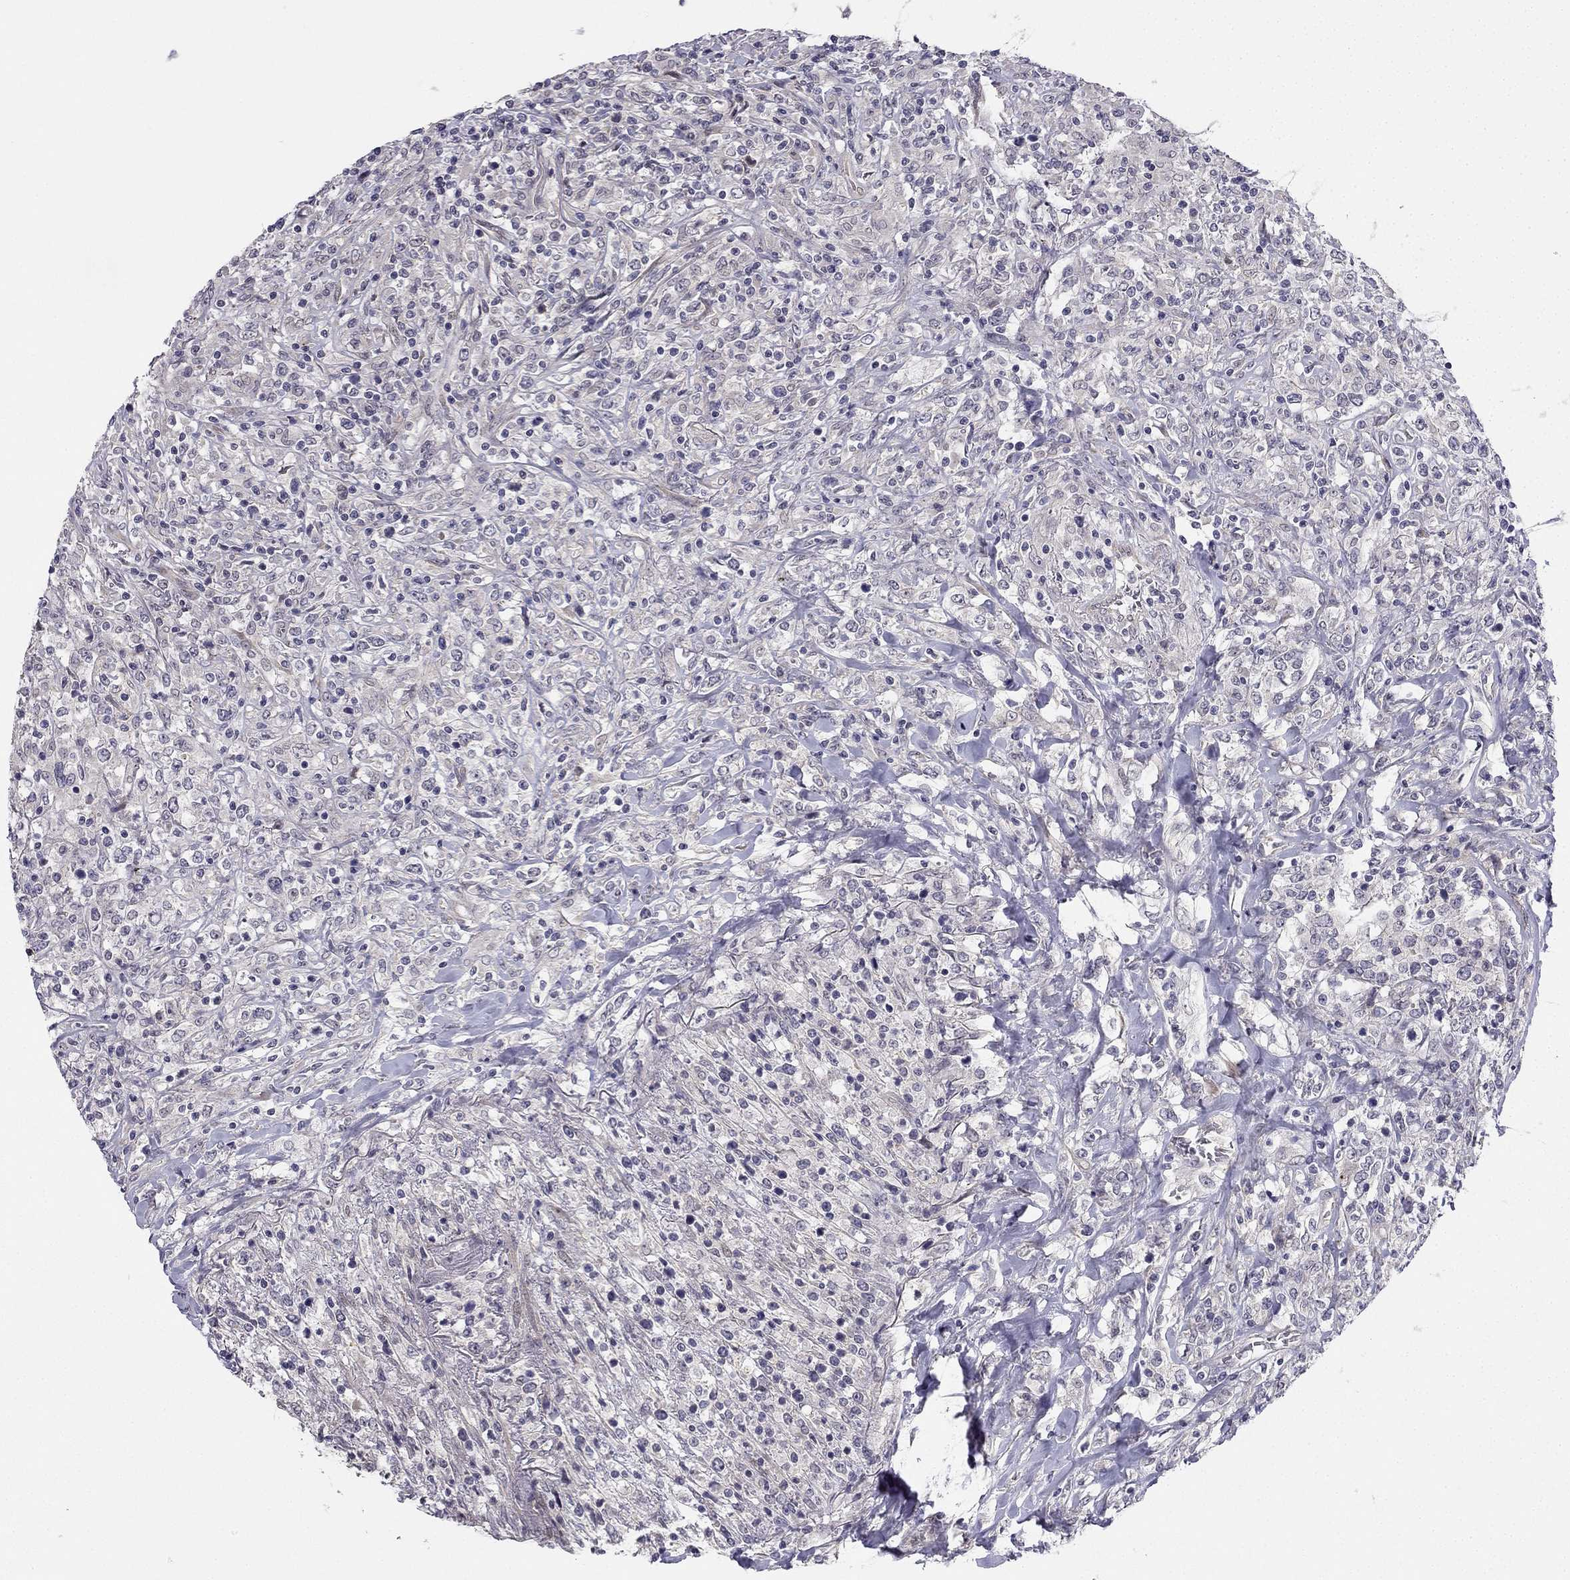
{"staining": {"intensity": "negative", "quantity": "none", "location": "none"}, "tissue": "lymphoma", "cell_type": "Tumor cells", "image_type": "cancer", "snomed": [{"axis": "morphology", "description": "Malignant lymphoma, non-Hodgkin's type, High grade"}, {"axis": "topography", "description": "Lung"}], "caption": "There is no significant staining in tumor cells of lymphoma.", "gene": "CHST8", "patient": {"sex": "male", "age": 79}}